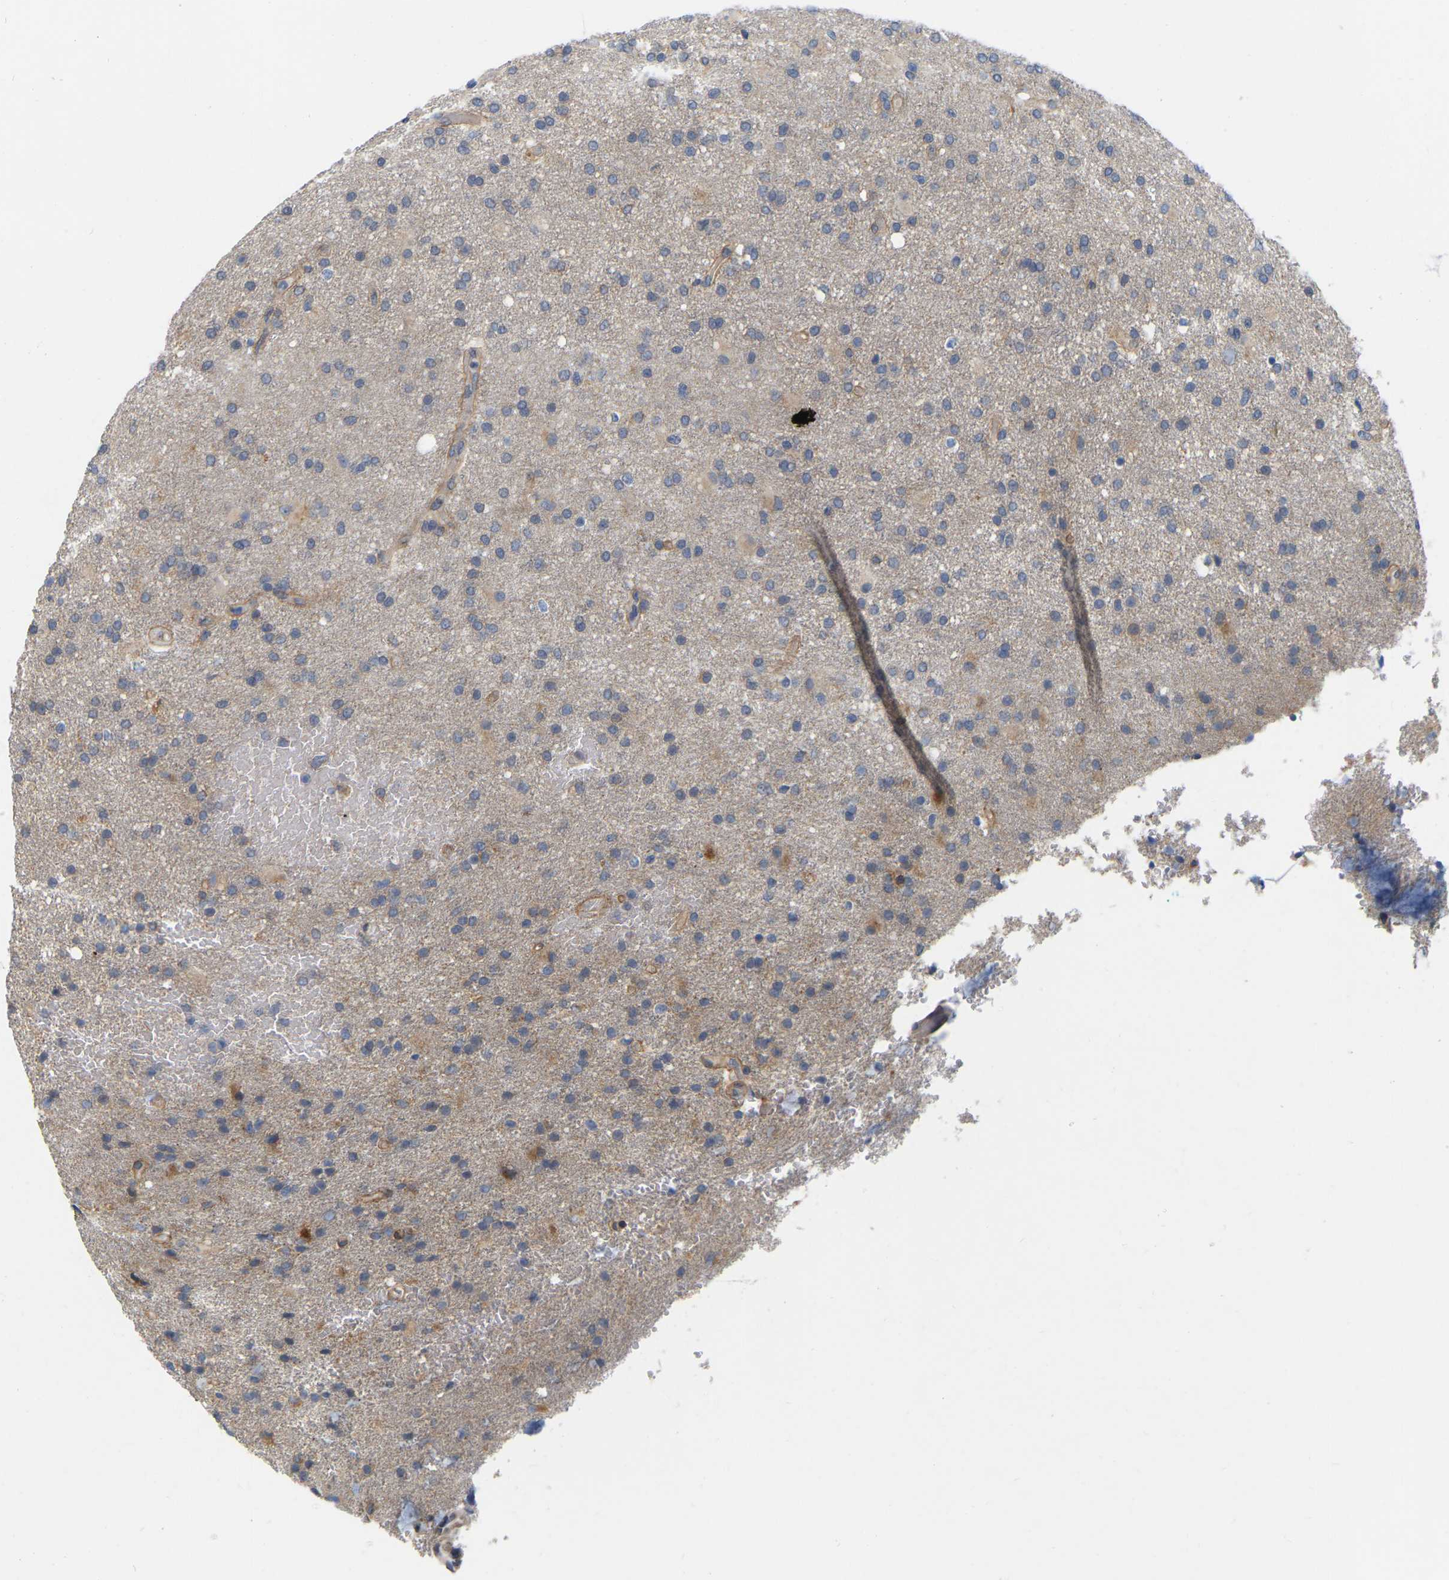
{"staining": {"intensity": "moderate", "quantity": "<25%", "location": "cytoplasmic/membranous"}, "tissue": "glioma", "cell_type": "Tumor cells", "image_type": "cancer", "snomed": [{"axis": "morphology", "description": "Glioma, malignant, High grade"}, {"axis": "topography", "description": "Brain"}], "caption": "This histopathology image displays malignant high-grade glioma stained with IHC to label a protein in brown. The cytoplasmic/membranous of tumor cells show moderate positivity for the protein. Nuclei are counter-stained blue.", "gene": "SSH1", "patient": {"sex": "male", "age": 72}}